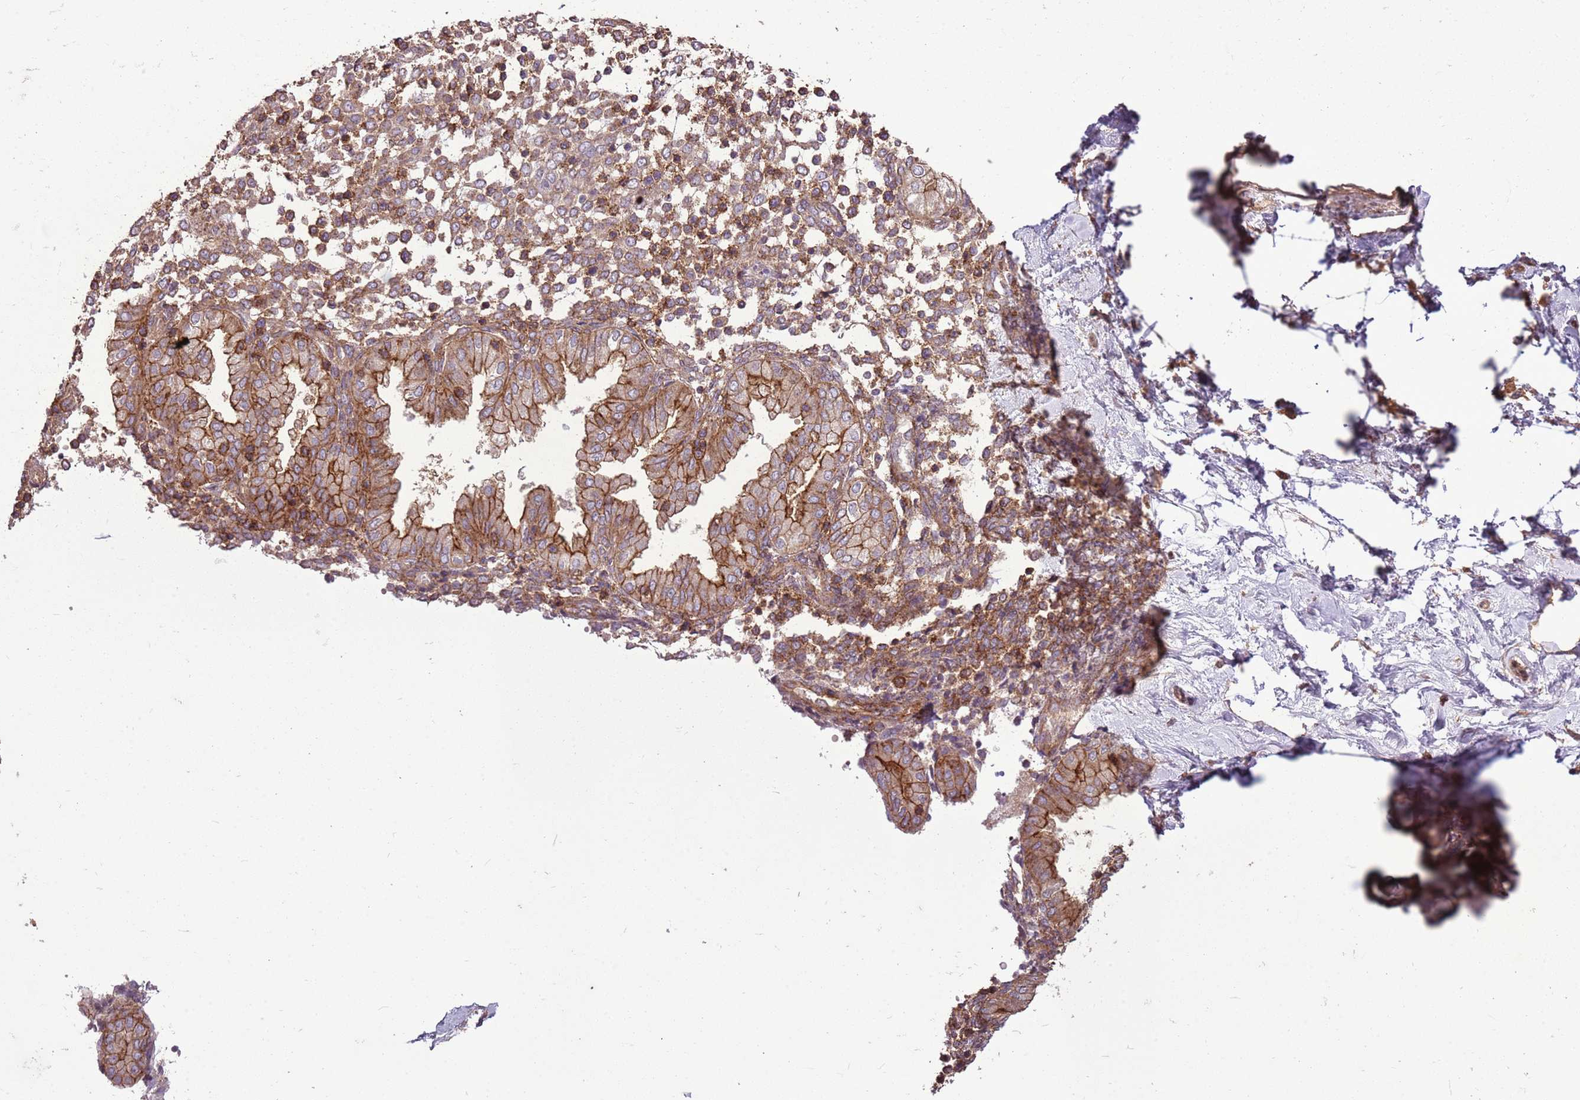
{"staining": {"intensity": "moderate", "quantity": "<25%", "location": "cytoplasmic/membranous"}, "tissue": "endometrium", "cell_type": "Cells in endometrial stroma", "image_type": "normal", "snomed": [{"axis": "morphology", "description": "Normal tissue, NOS"}, {"axis": "topography", "description": "Endometrium"}], "caption": "DAB (3,3'-diaminobenzidine) immunohistochemical staining of benign human endometrium demonstrates moderate cytoplasmic/membranous protein staining in approximately <25% of cells in endometrial stroma.", "gene": "ANKRD24", "patient": {"sex": "female", "age": 53}}